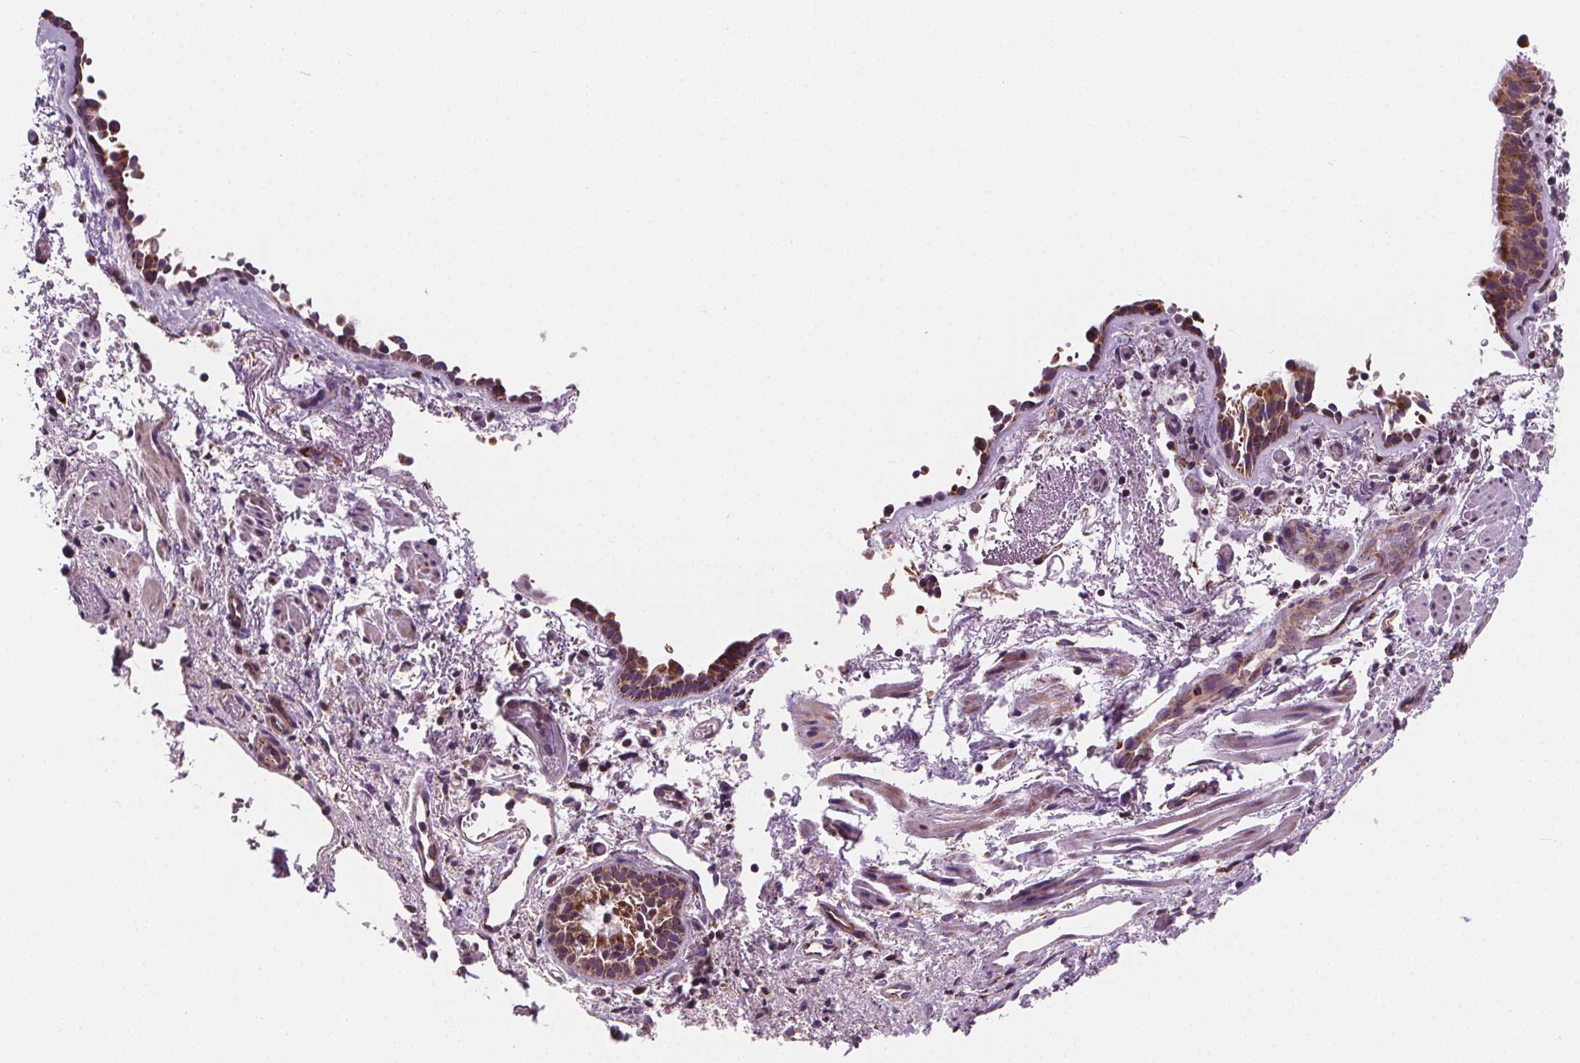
{"staining": {"intensity": "moderate", "quantity": "25%-75%", "location": "cytoplasmic/membranous"}, "tissue": "bronchus", "cell_type": "Respiratory epithelial cells", "image_type": "normal", "snomed": [{"axis": "morphology", "description": "Normal tissue, NOS"}, {"axis": "morphology", "description": "Adenocarcinoma, NOS"}, {"axis": "topography", "description": "Bronchus"}], "caption": "Immunohistochemistry staining of benign bronchus, which shows medium levels of moderate cytoplasmic/membranous positivity in approximately 25%-75% of respiratory epithelial cells indicating moderate cytoplasmic/membranous protein expression. The staining was performed using DAB (3,3'-diaminobenzidine) (brown) for protein detection and nuclei were counterstained in hematoxylin (blue).", "gene": "GOLT1B", "patient": {"sex": "male", "age": 68}}